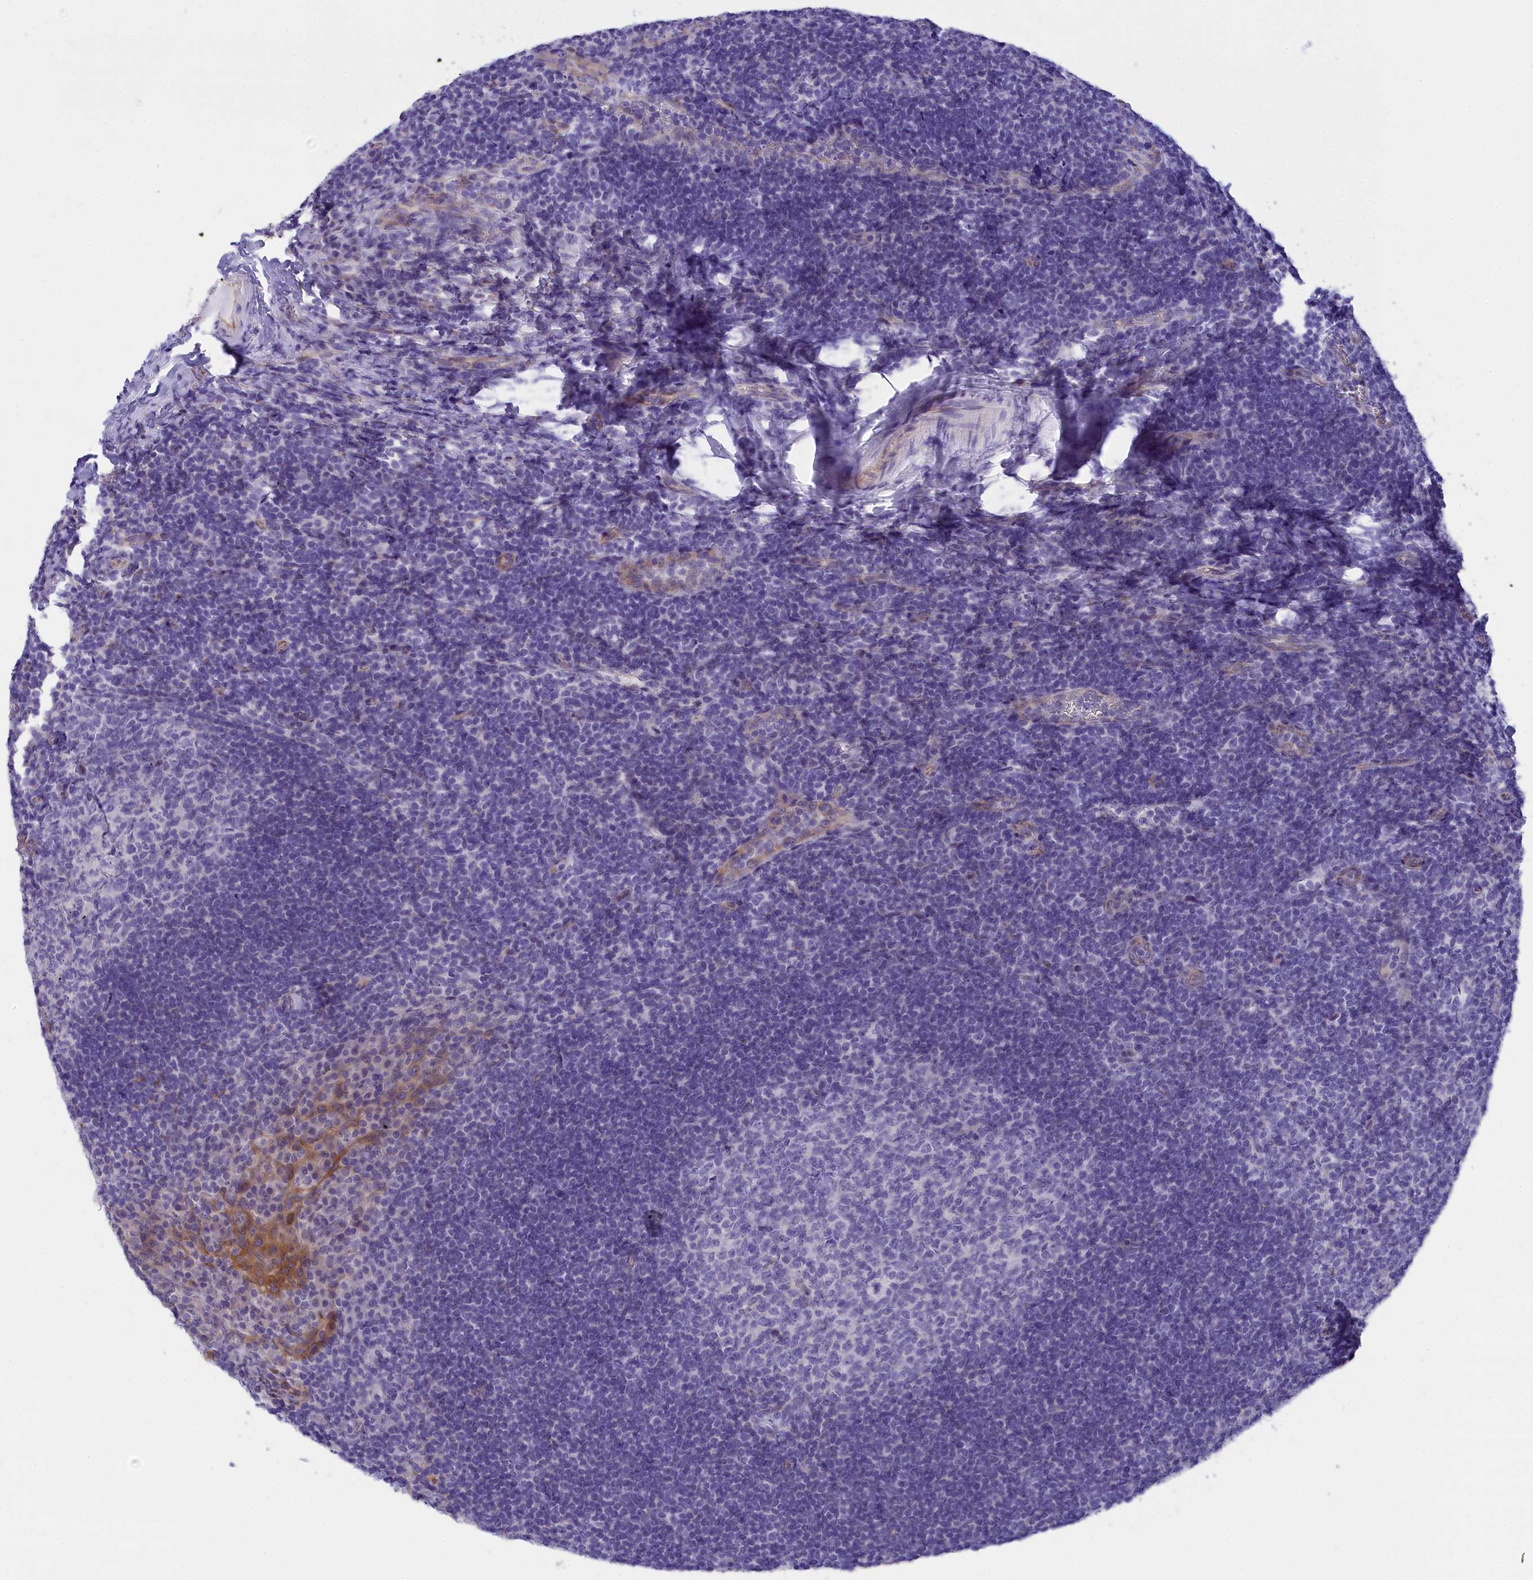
{"staining": {"intensity": "negative", "quantity": "none", "location": "none"}, "tissue": "tonsil", "cell_type": "Germinal center cells", "image_type": "normal", "snomed": [{"axis": "morphology", "description": "Normal tissue, NOS"}, {"axis": "topography", "description": "Tonsil"}], "caption": "Germinal center cells show no significant protein positivity in unremarkable tonsil. The staining is performed using DAB brown chromogen with nuclei counter-stained in using hematoxylin.", "gene": "TACSTD2", "patient": {"sex": "male", "age": 17}}